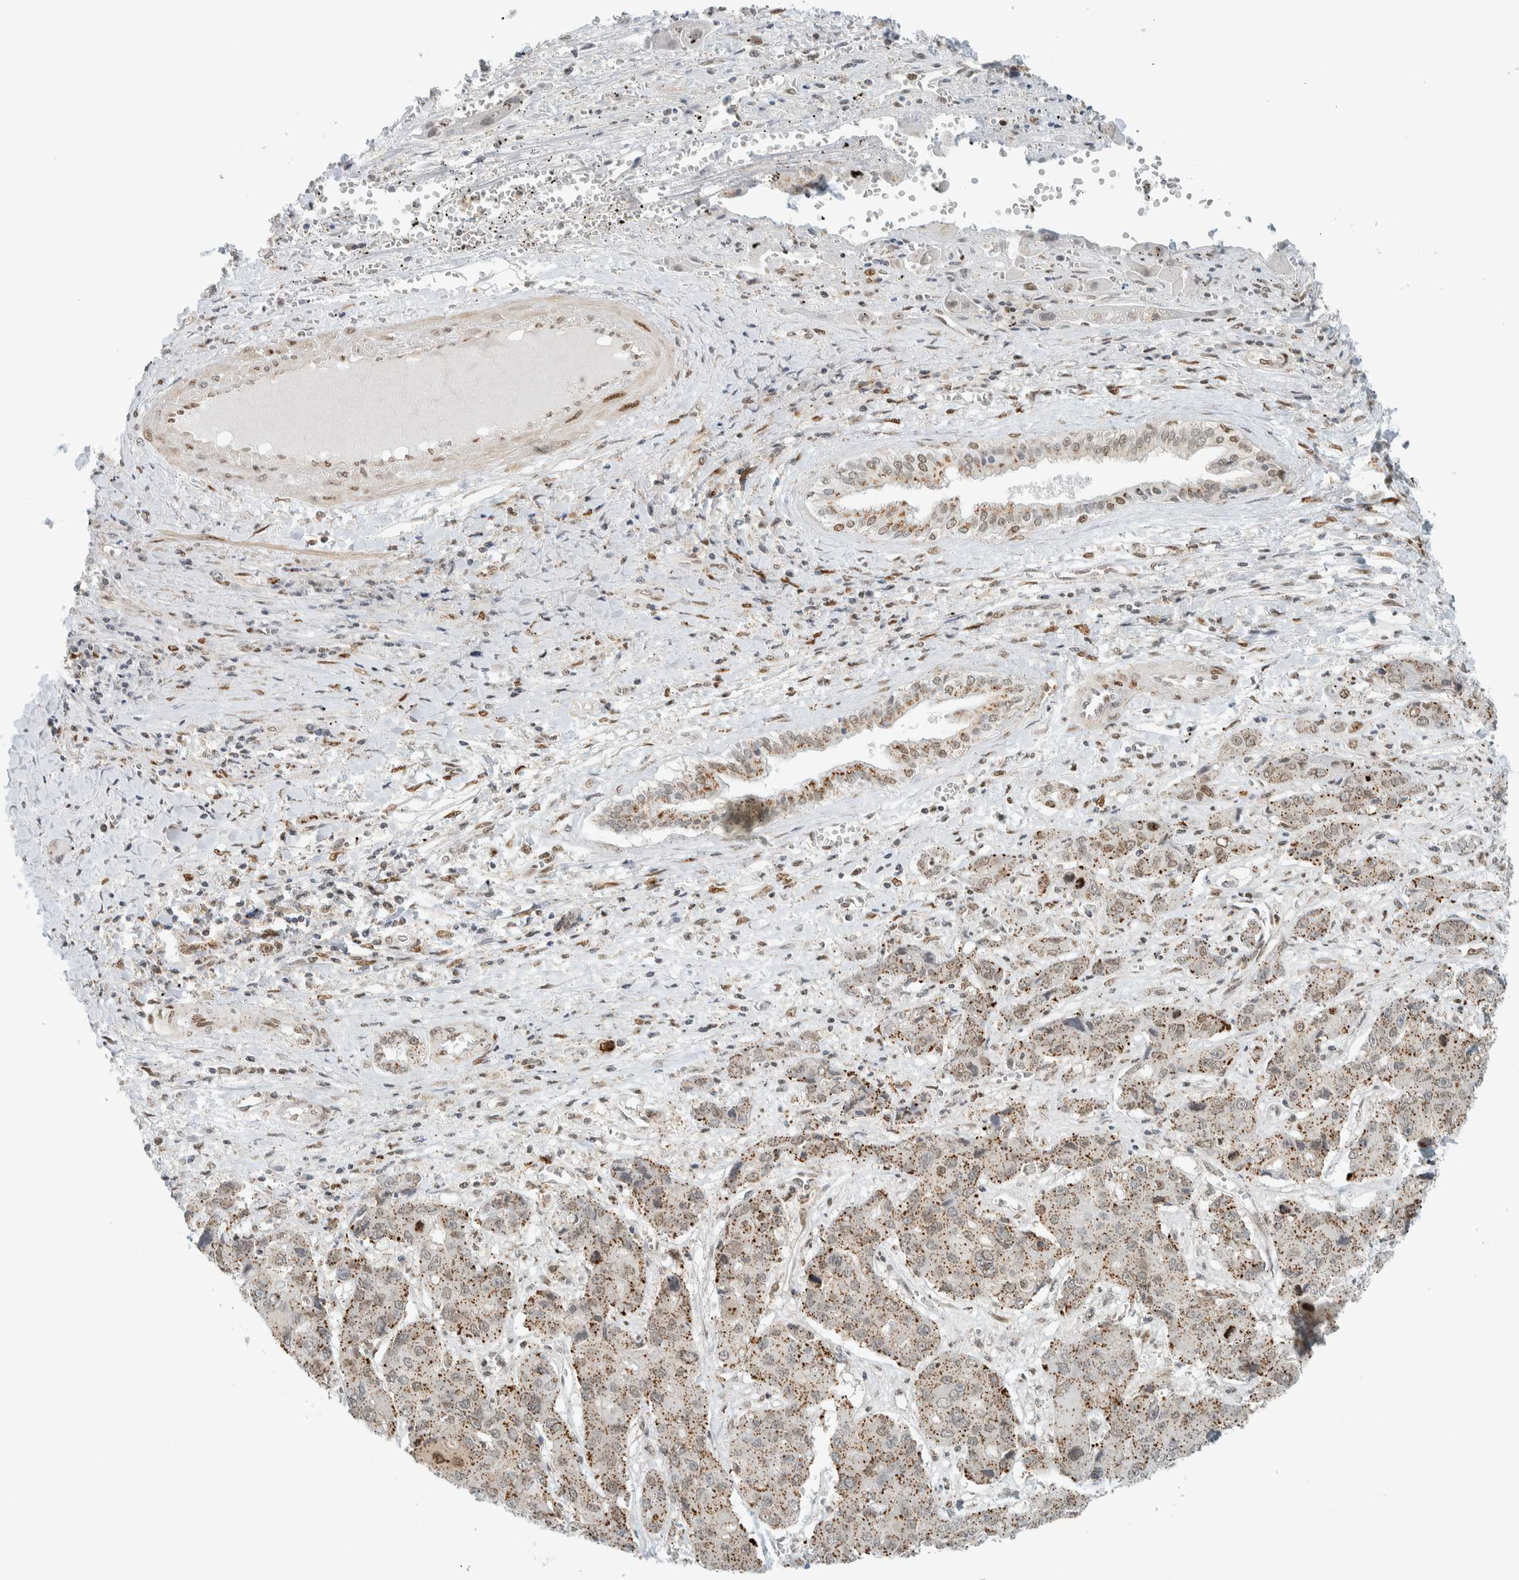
{"staining": {"intensity": "moderate", "quantity": ">75%", "location": "cytoplasmic/membranous"}, "tissue": "liver cancer", "cell_type": "Tumor cells", "image_type": "cancer", "snomed": [{"axis": "morphology", "description": "Cholangiocarcinoma"}, {"axis": "topography", "description": "Liver"}], "caption": "A brown stain highlights moderate cytoplasmic/membranous expression of a protein in human cholangiocarcinoma (liver) tumor cells.", "gene": "TFE3", "patient": {"sex": "male", "age": 67}}